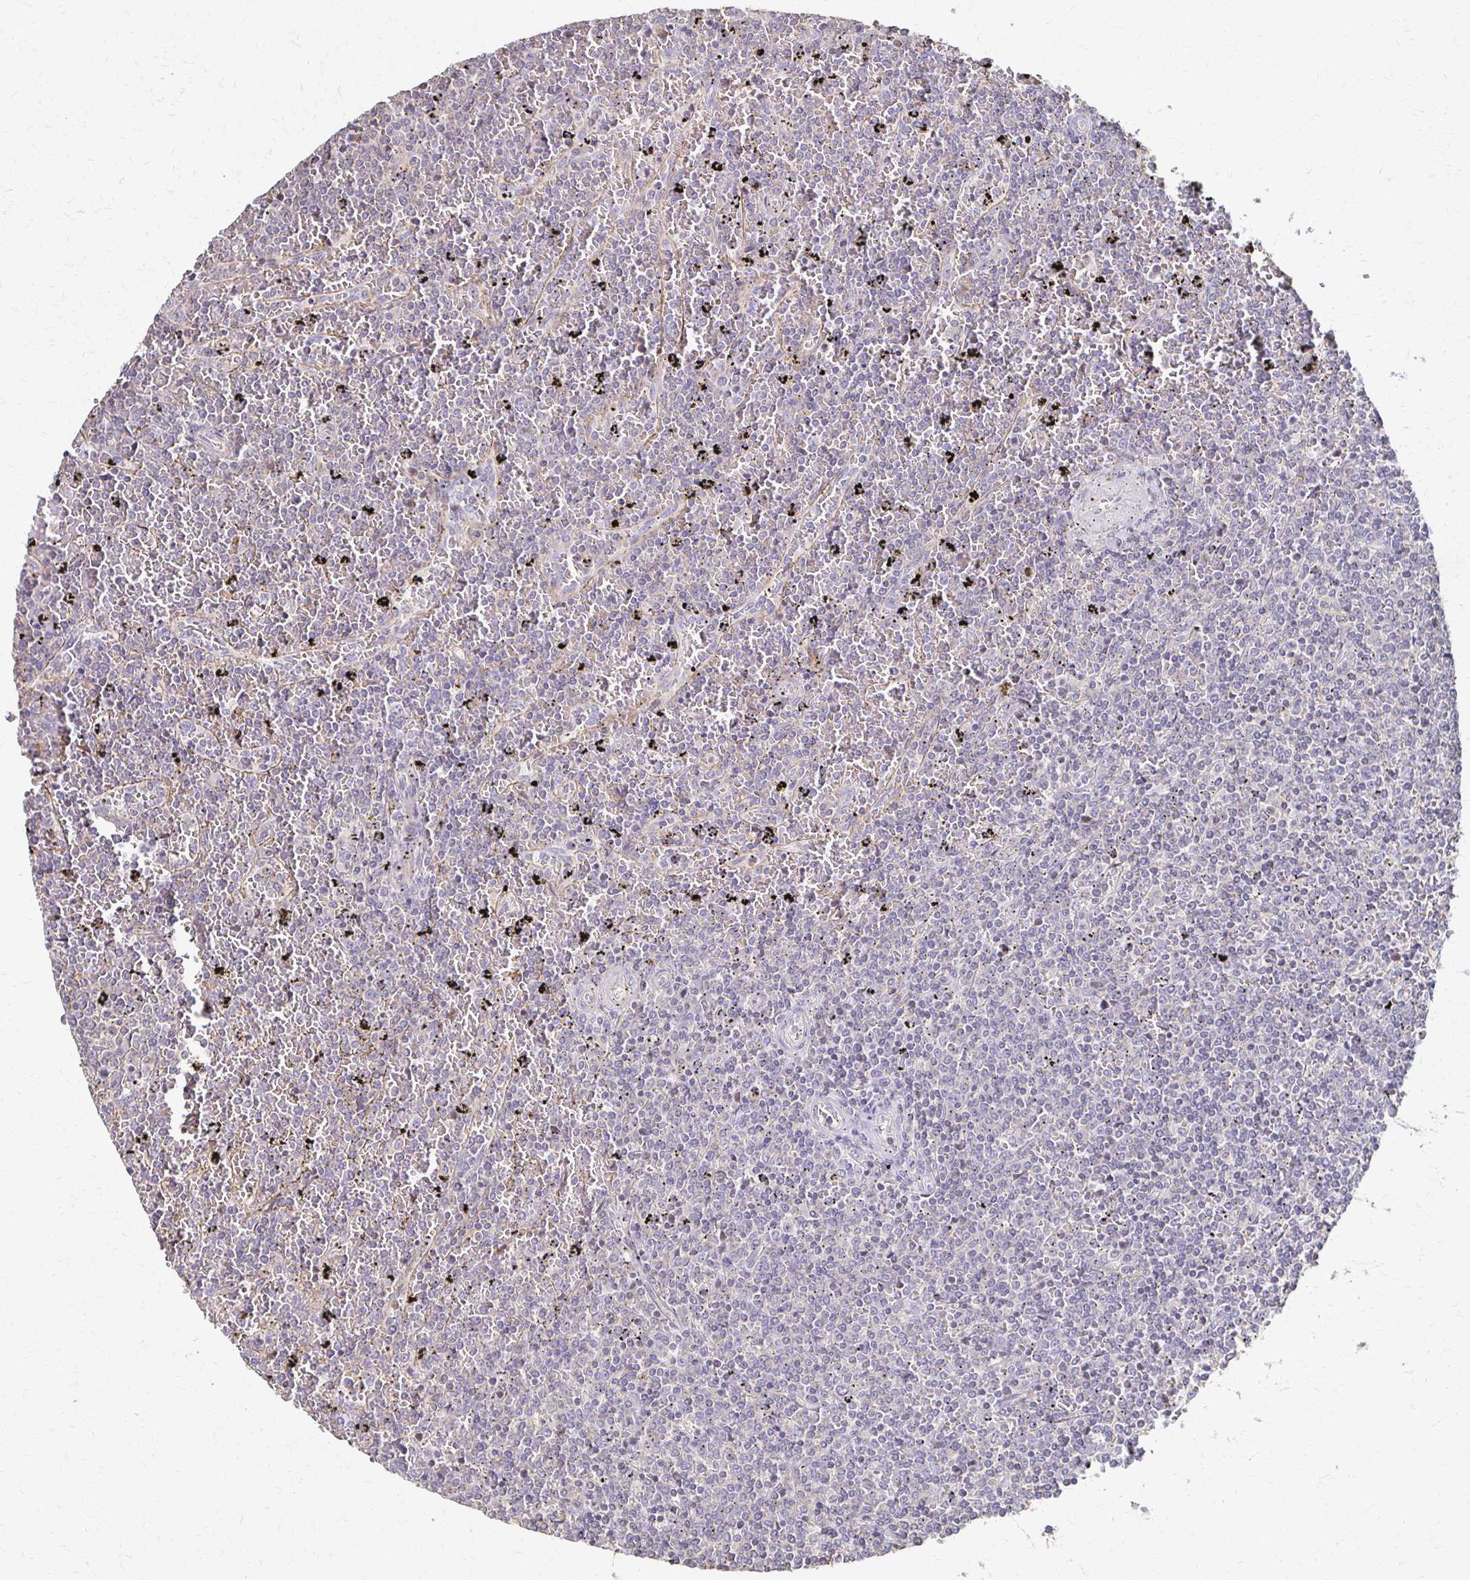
{"staining": {"intensity": "negative", "quantity": "none", "location": "none"}, "tissue": "lymphoma", "cell_type": "Tumor cells", "image_type": "cancer", "snomed": [{"axis": "morphology", "description": "Malignant lymphoma, non-Hodgkin's type, Low grade"}, {"axis": "topography", "description": "Spleen"}], "caption": "Immunohistochemistry histopathology image of human lymphoma stained for a protein (brown), which shows no staining in tumor cells. (DAB IHC with hematoxylin counter stain).", "gene": "C1QTNF7", "patient": {"sex": "female", "age": 77}}